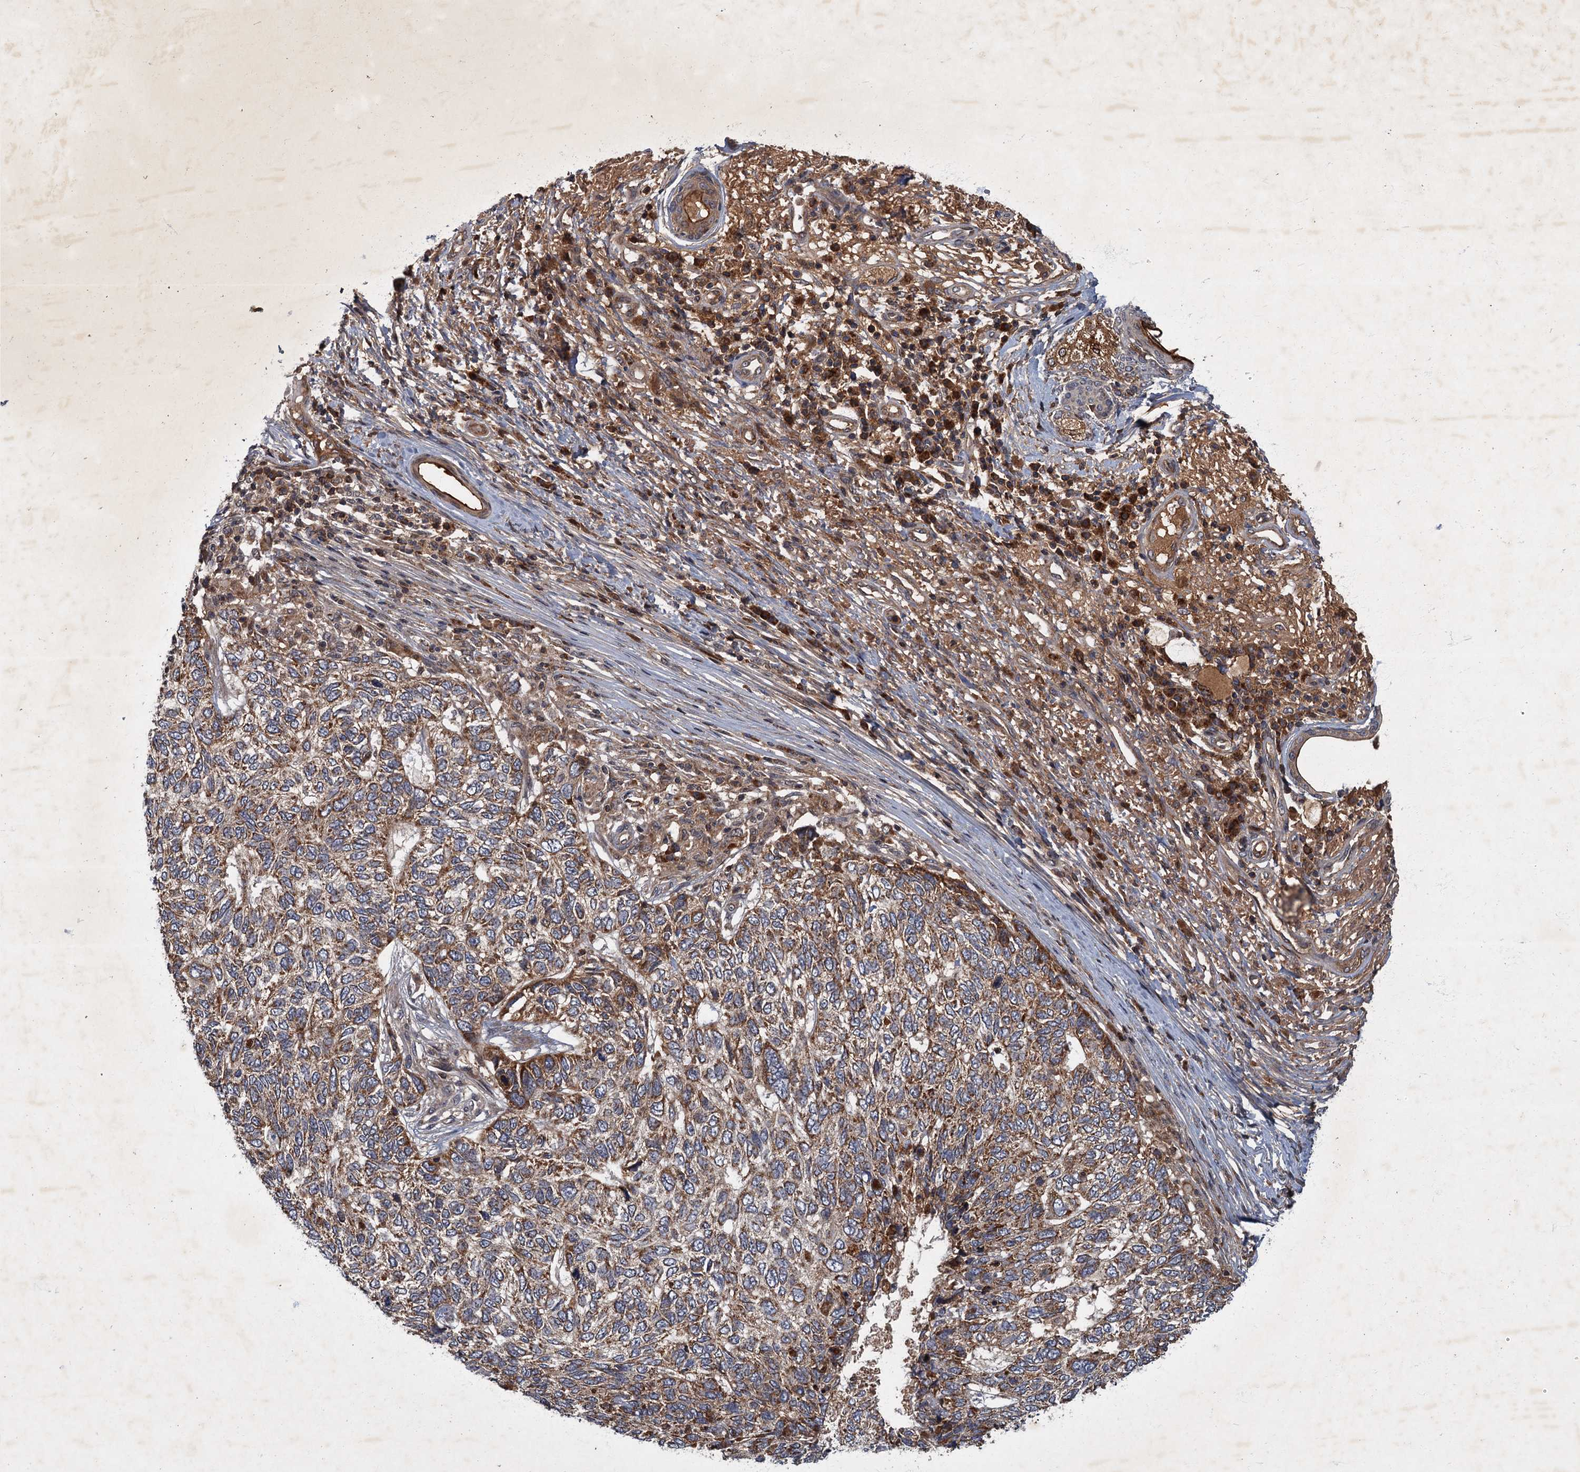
{"staining": {"intensity": "moderate", "quantity": ">75%", "location": "cytoplasmic/membranous"}, "tissue": "skin cancer", "cell_type": "Tumor cells", "image_type": "cancer", "snomed": [{"axis": "morphology", "description": "Basal cell carcinoma"}, {"axis": "topography", "description": "Skin"}], "caption": "This histopathology image shows skin cancer stained with IHC to label a protein in brown. The cytoplasmic/membranous of tumor cells show moderate positivity for the protein. Nuclei are counter-stained blue.", "gene": "SLC11A2", "patient": {"sex": "female", "age": 65}}